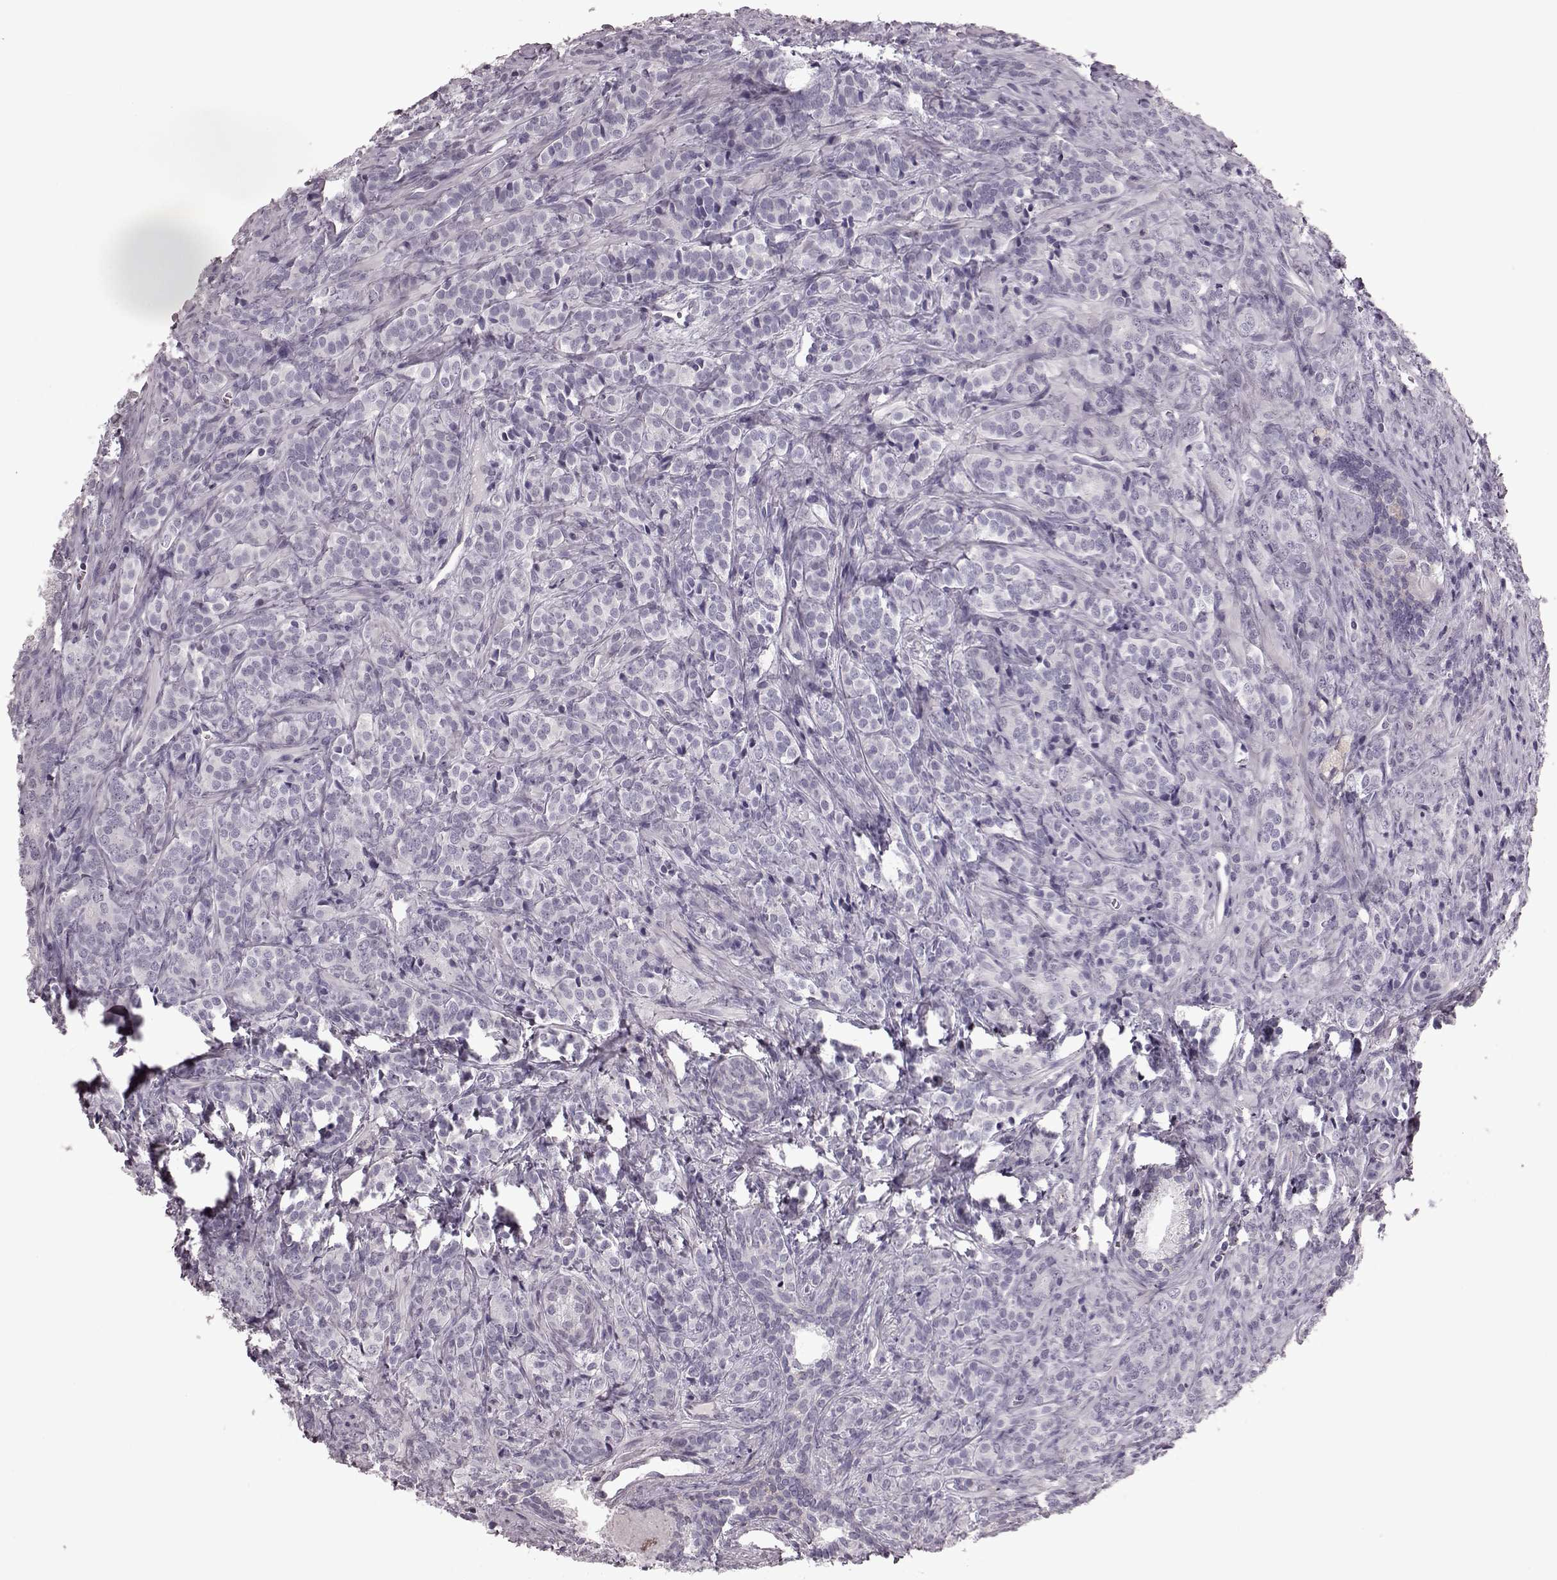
{"staining": {"intensity": "negative", "quantity": "none", "location": "none"}, "tissue": "prostate cancer", "cell_type": "Tumor cells", "image_type": "cancer", "snomed": [{"axis": "morphology", "description": "Adenocarcinoma, High grade"}, {"axis": "topography", "description": "Prostate"}], "caption": "Immunohistochemical staining of prostate cancer (adenocarcinoma (high-grade)) reveals no significant positivity in tumor cells. (DAB (3,3'-diaminobenzidine) immunohistochemistry visualized using brightfield microscopy, high magnification).", "gene": "CRYBA2", "patient": {"sex": "male", "age": 84}}